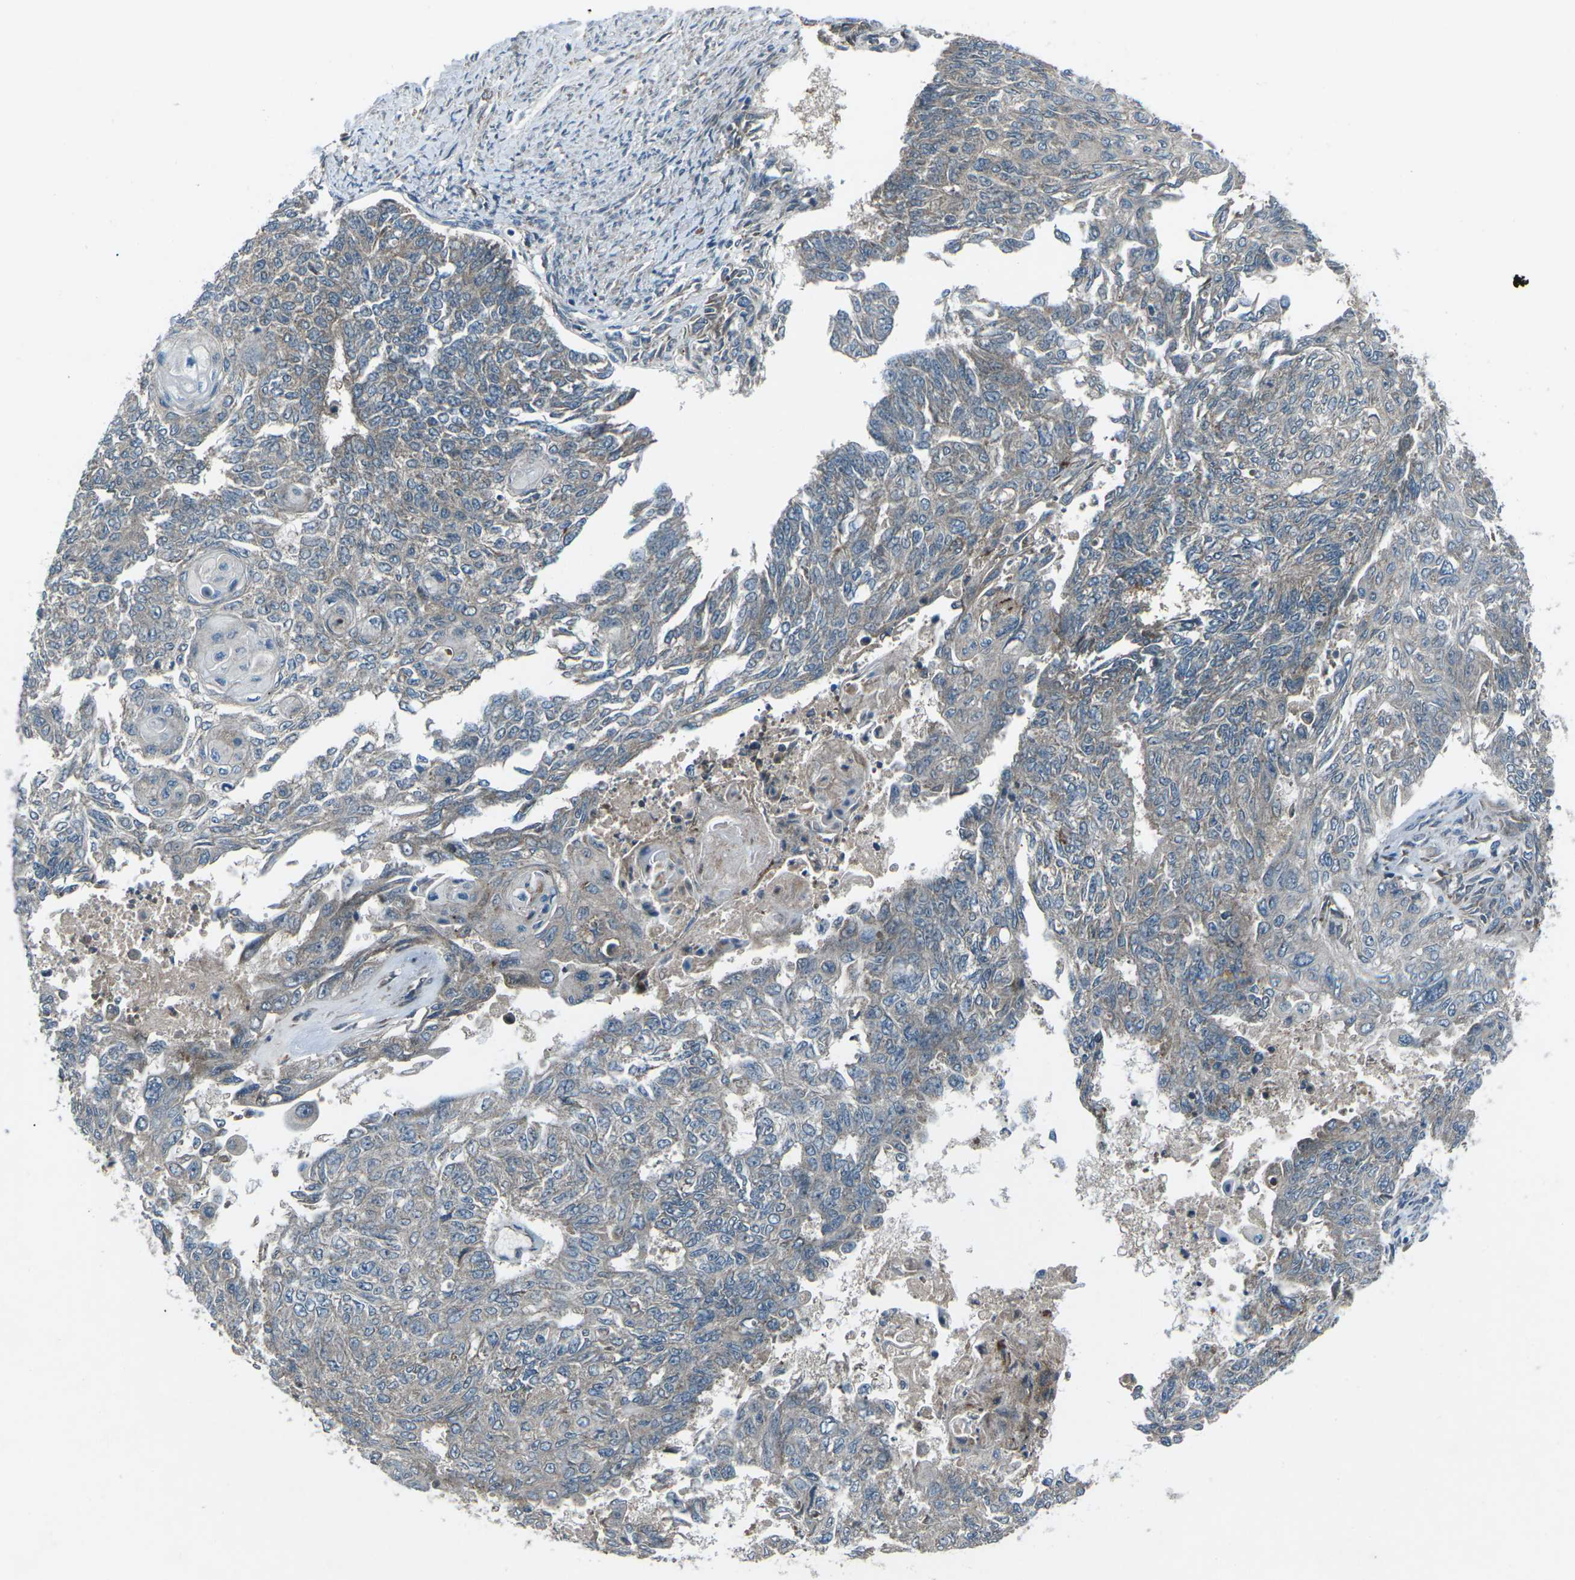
{"staining": {"intensity": "weak", "quantity": "25%-75%", "location": "cytoplasmic/membranous"}, "tissue": "endometrial cancer", "cell_type": "Tumor cells", "image_type": "cancer", "snomed": [{"axis": "morphology", "description": "Adenocarcinoma, NOS"}, {"axis": "topography", "description": "Endometrium"}], "caption": "Tumor cells reveal low levels of weak cytoplasmic/membranous expression in about 25%-75% of cells in adenocarcinoma (endometrial).", "gene": "CDK16", "patient": {"sex": "female", "age": 32}}